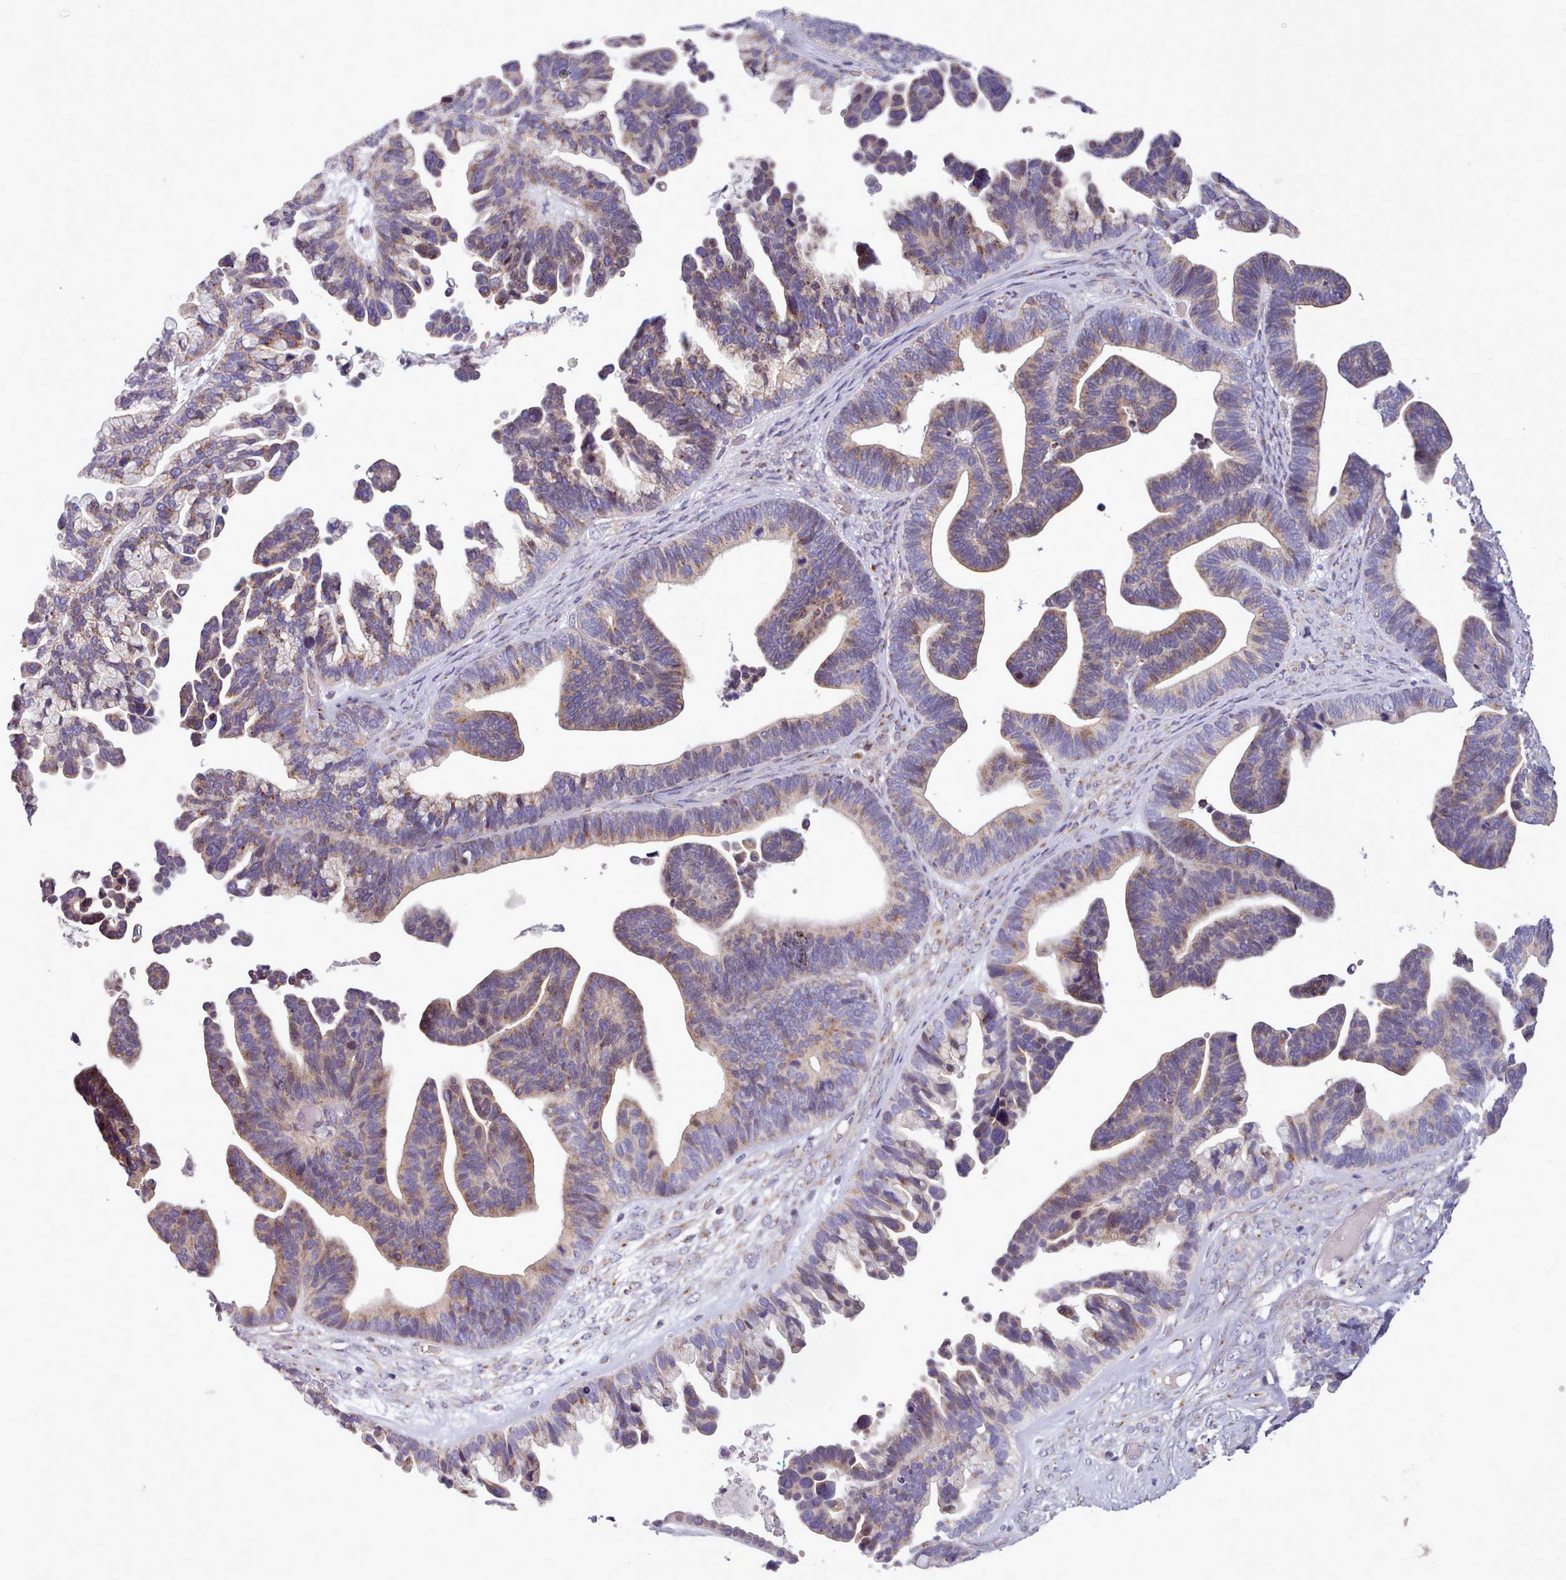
{"staining": {"intensity": "weak", "quantity": ">75%", "location": "cytoplasmic/membranous"}, "tissue": "ovarian cancer", "cell_type": "Tumor cells", "image_type": "cancer", "snomed": [{"axis": "morphology", "description": "Cystadenocarcinoma, serous, NOS"}, {"axis": "topography", "description": "Ovary"}], "caption": "Ovarian cancer (serous cystadenocarcinoma) tissue displays weak cytoplasmic/membranous positivity in about >75% of tumor cells, visualized by immunohistochemistry.", "gene": "SLC52A3", "patient": {"sex": "female", "age": 56}}